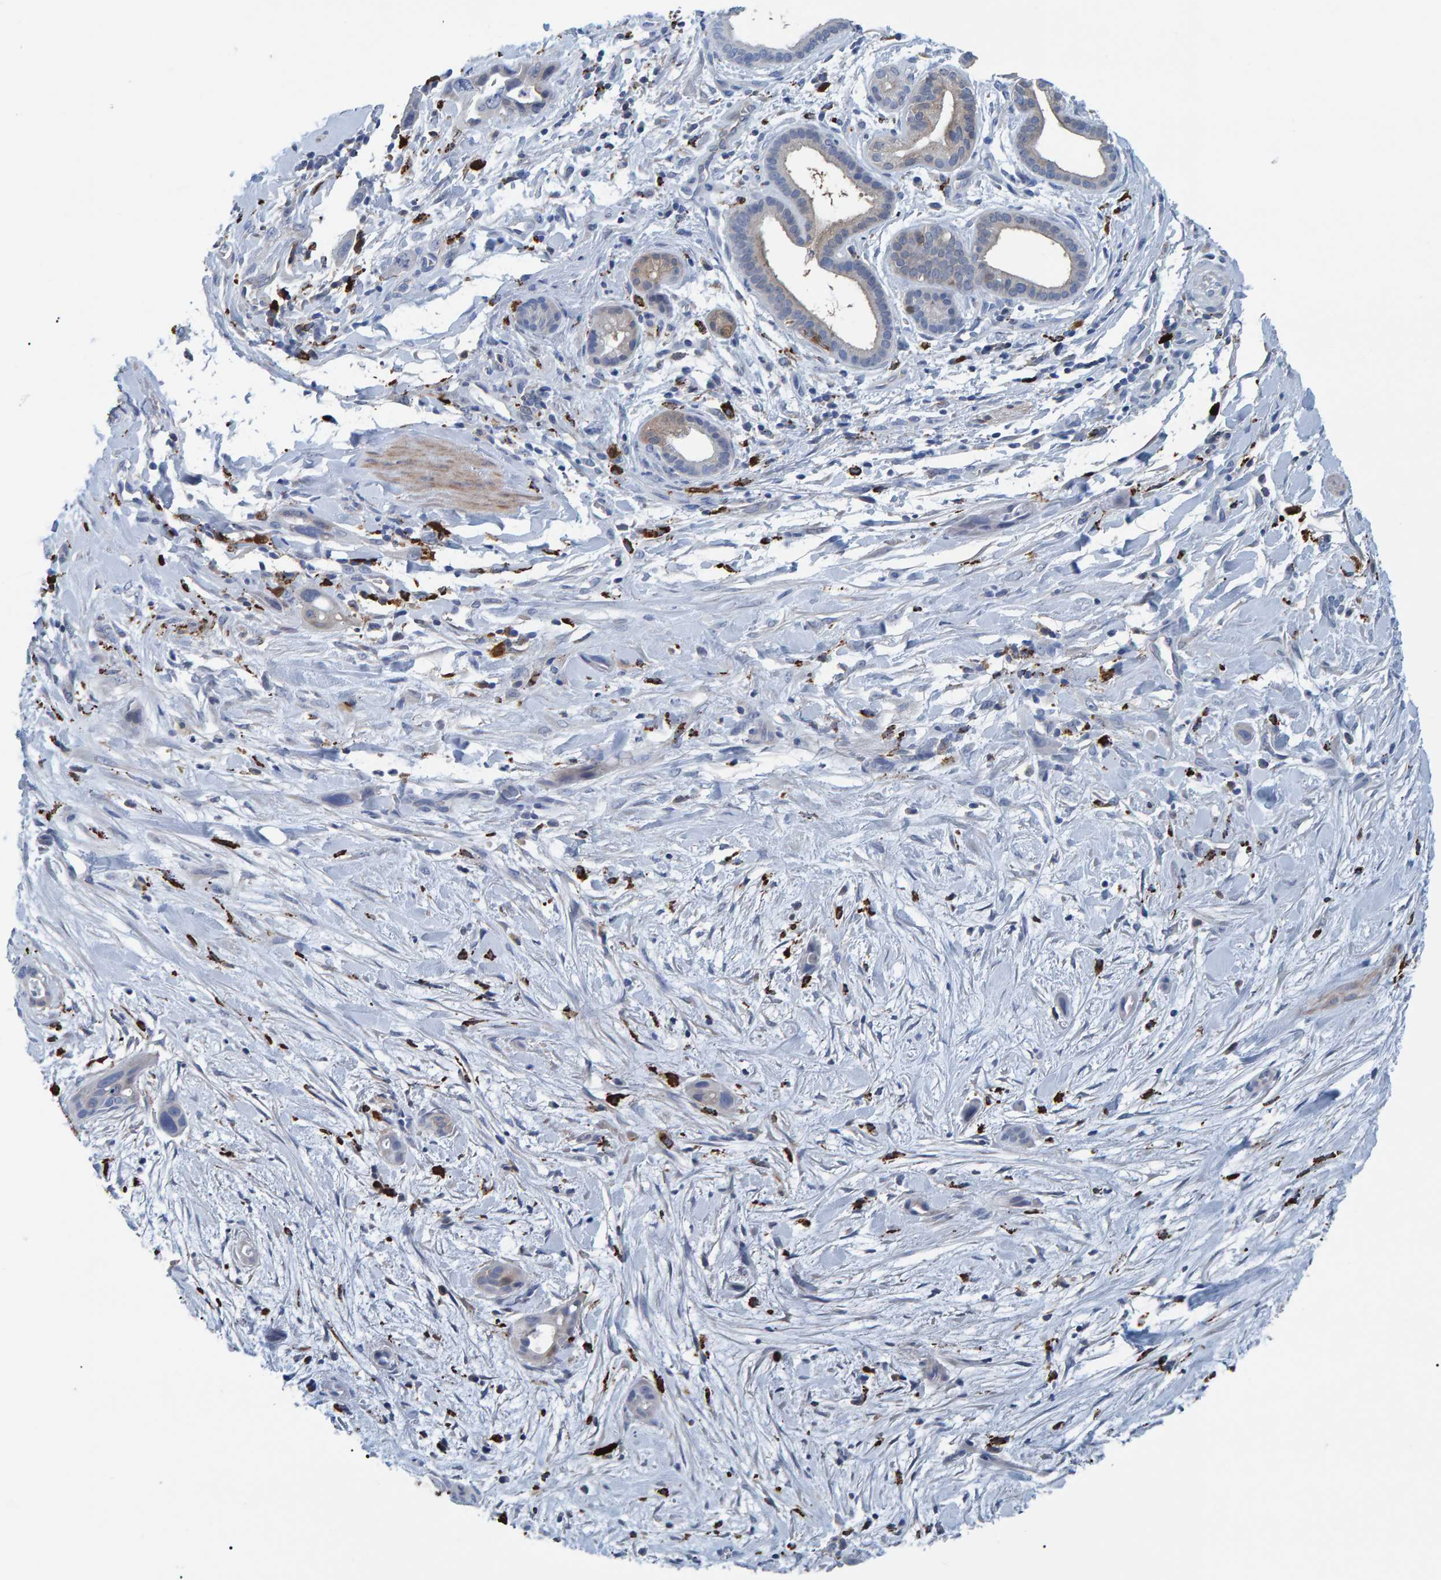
{"staining": {"intensity": "negative", "quantity": "none", "location": "none"}, "tissue": "pancreatic cancer", "cell_type": "Tumor cells", "image_type": "cancer", "snomed": [{"axis": "morphology", "description": "Adenocarcinoma, NOS"}, {"axis": "topography", "description": "Pancreas"}], "caption": "A micrograph of human pancreatic cancer (adenocarcinoma) is negative for staining in tumor cells. (DAB immunohistochemistry visualized using brightfield microscopy, high magnification).", "gene": "IDO1", "patient": {"sex": "male", "age": 59}}